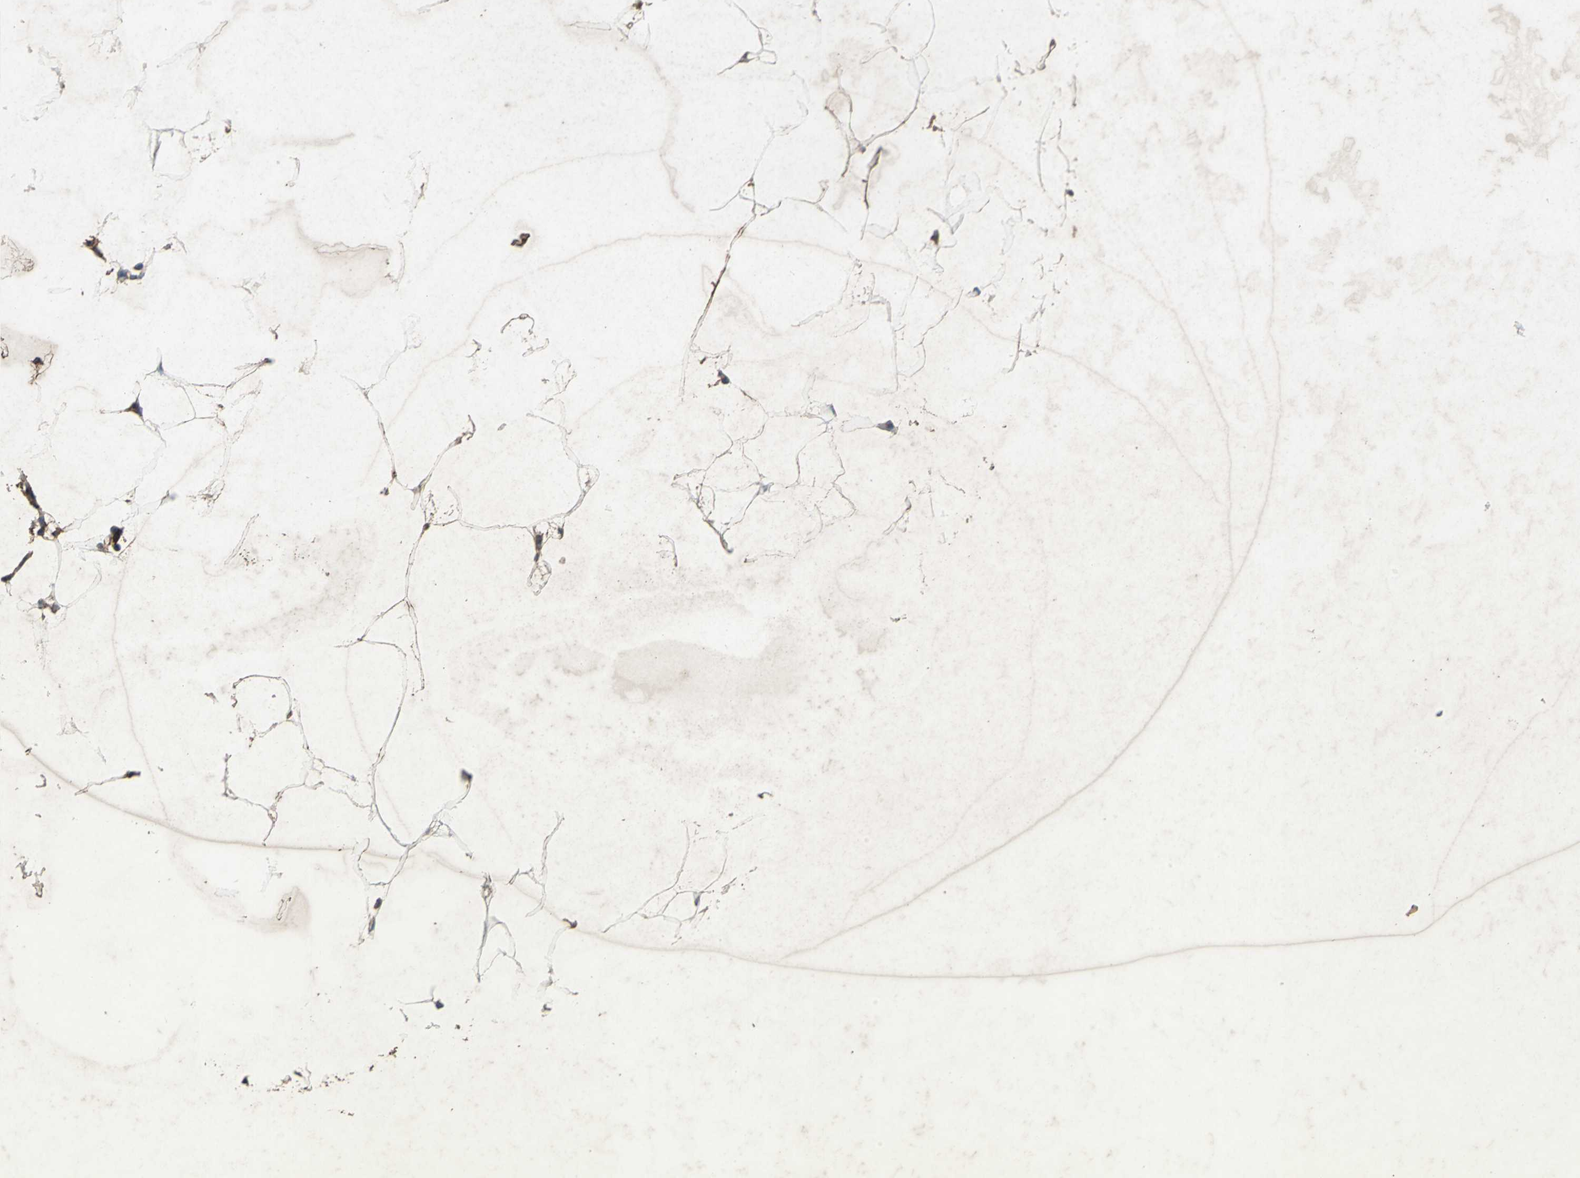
{"staining": {"intensity": "moderate", "quantity": ">75%", "location": "cytoplasmic/membranous"}, "tissue": "adipose tissue", "cell_type": "Adipocytes", "image_type": "normal", "snomed": [{"axis": "morphology", "description": "Normal tissue, NOS"}, {"axis": "morphology", "description": "Duct carcinoma"}, {"axis": "topography", "description": "Breast"}, {"axis": "topography", "description": "Adipose tissue"}], "caption": "Immunohistochemical staining of benign adipose tissue demonstrates >75% levels of moderate cytoplasmic/membranous protein positivity in approximately >75% of adipocytes.", "gene": "CCR6", "patient": {"sex": "female", "age": 37}}